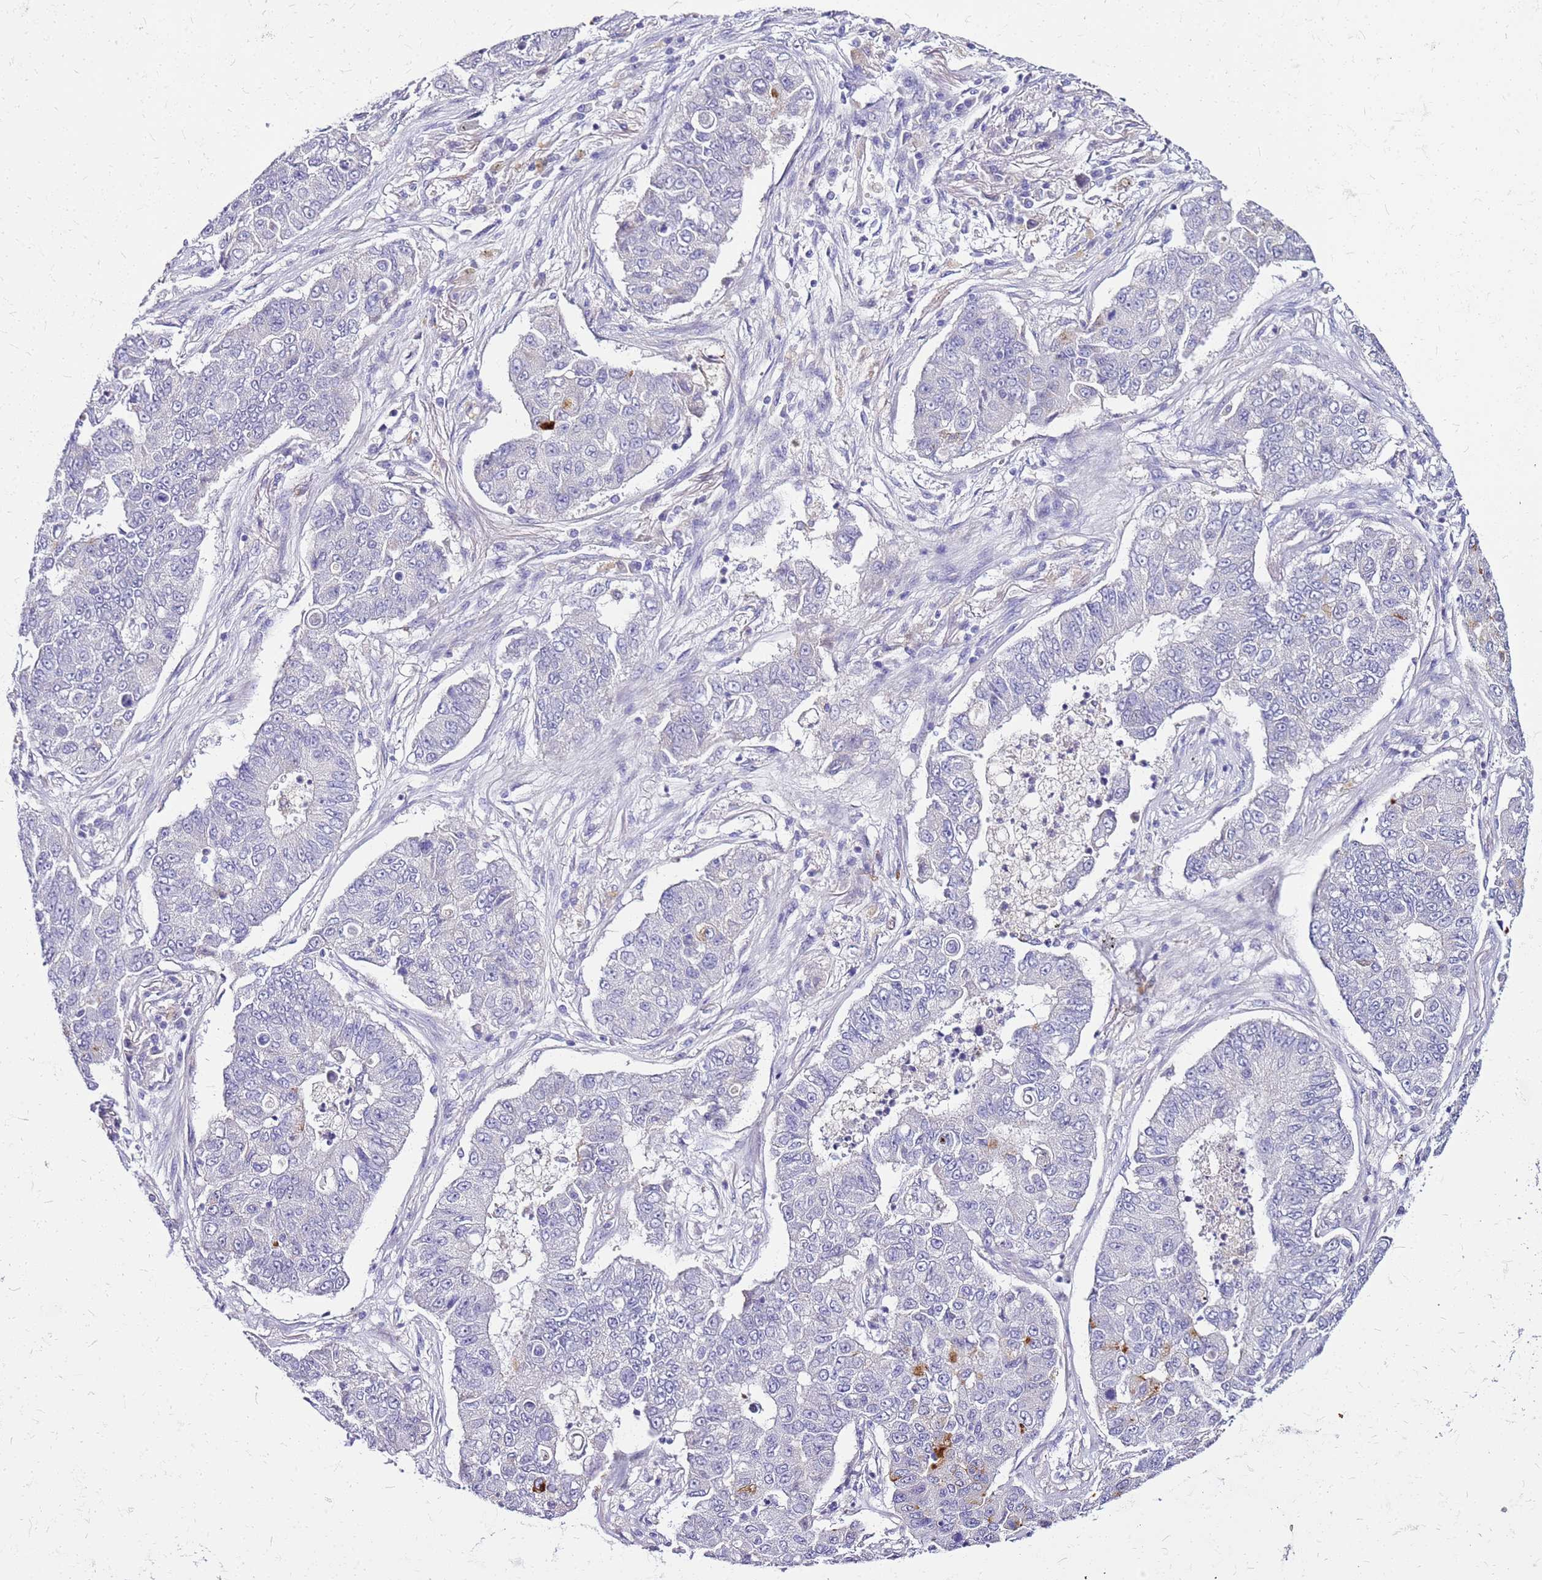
{"staining": {"intensity": "strong", "quantity": "<25%", "location": "cytoplasmic/membranous"}, "tissue": "lung cancer", "cell_type": "Tumor cells", "image_type": "cancer", "snomed": [{"axis": "morphology", "description": "Squamous cell carcinoma, NOS"}, {"axis": "topography", "description": "Lung"}], "caption": "Protein expression analysis of lung cancer (squamous cell carcinoma) reveals strong cytoplasmic/membranous expression in about <25% of tumor cells.", "gene": "DCDC2B", "patient": {"sex": "male", "age": 74}}